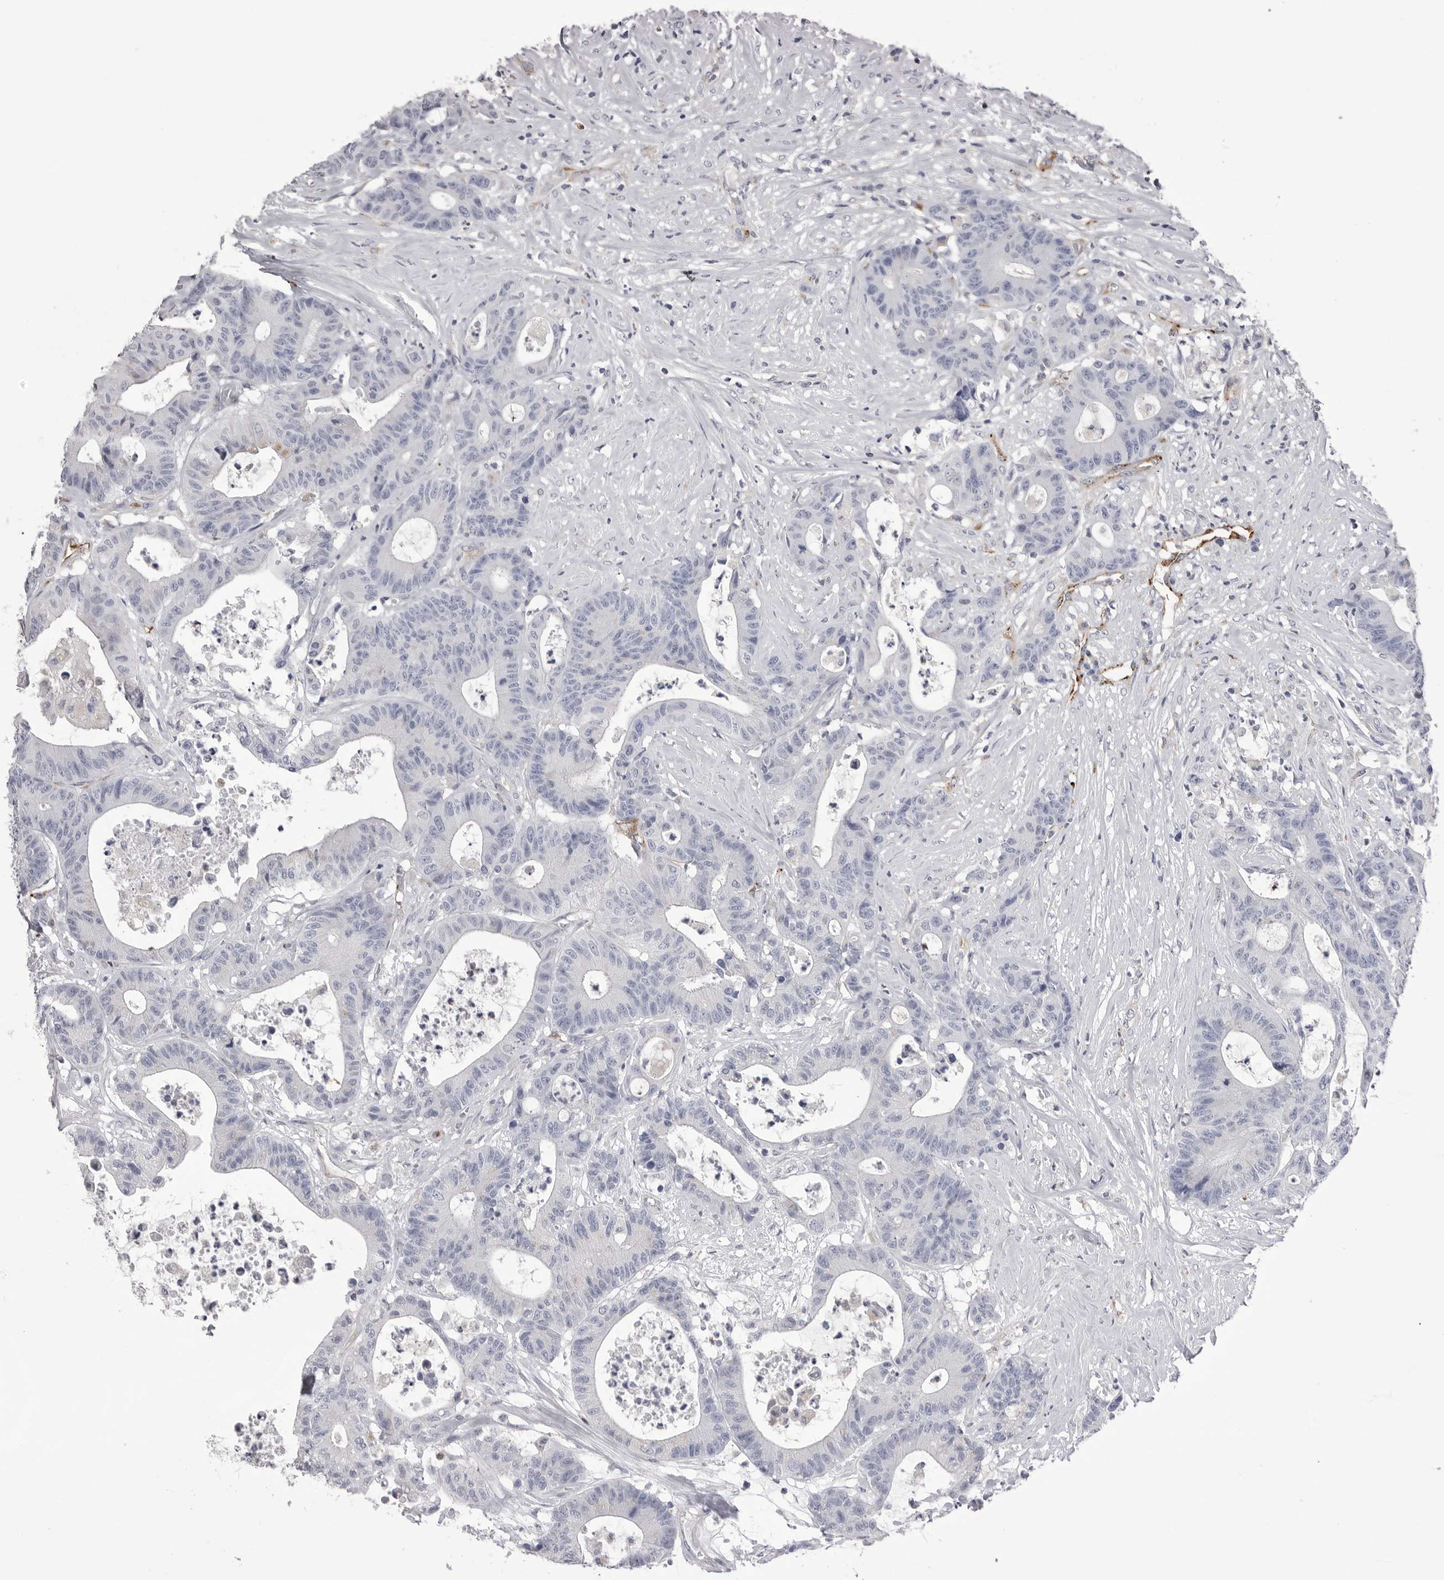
{"staining": {"intensity": "negative", "quantity": "none", "location": "none"}, "tissue": "colorectal cancer", "cell_type": "Tumor cells", "image_type": "cancer", "snomed": [{"axis": "morphology", "description": "Adenocarcinoma, NOS"}, {"axis": "topography", "description": "Colon"}], "caption": "DAB immunohistochemical staining of human colorectal cancer (adenocarcinoma) displays no significant expression in tumor cells. Brightfield microscopy of immunohistochemistry stained with DAB (3,3'-diaminobenzidine) (brown) and hematoxylin (blue), captured at high magnification.", "gene": "PSPN", "patient": {"sex": "female", "age": 84}}